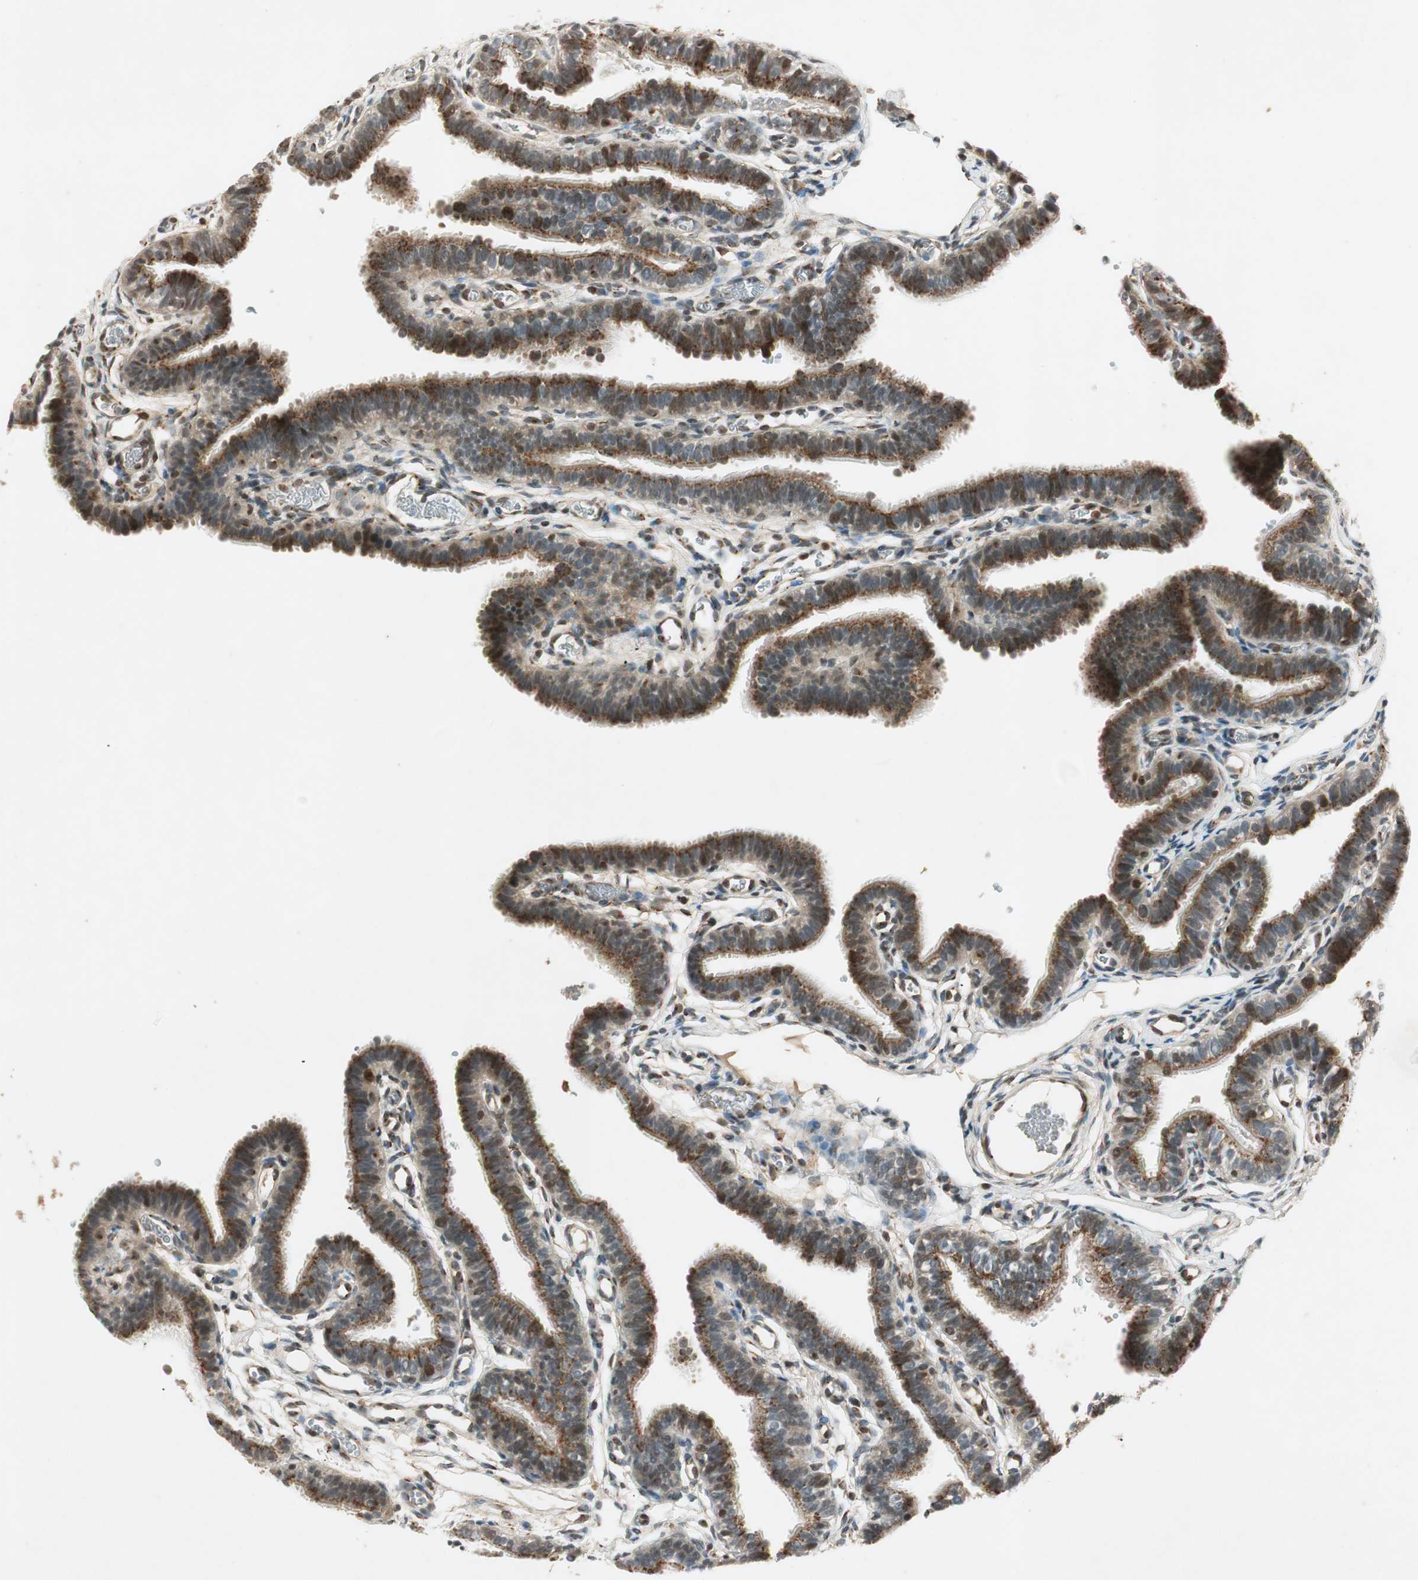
{"staining": {"intensity": "moderate", "quantity": ">75%", "location": "cytoplasmic/membranous"}, "tissue": "fallopian tube", "cell_type": "Glandular cells", "image_type": "normal", "snomed": [{"axis": "morphology", "description": "Normal tissue, NOS"}, {"axis": "topography", "description": "Fallopian tube"}, {"axis": "topography", "description": "Placenta"}], "caption": "An immunohistochemistry photomicrograph of normal tissue is shown. Protein staining in brown labels moderate cytoplasmic/membranous positivity in fallopian tube within glandular cells.", "gene": "NEO1", "patient": {"sex": "female", "age": 34}}